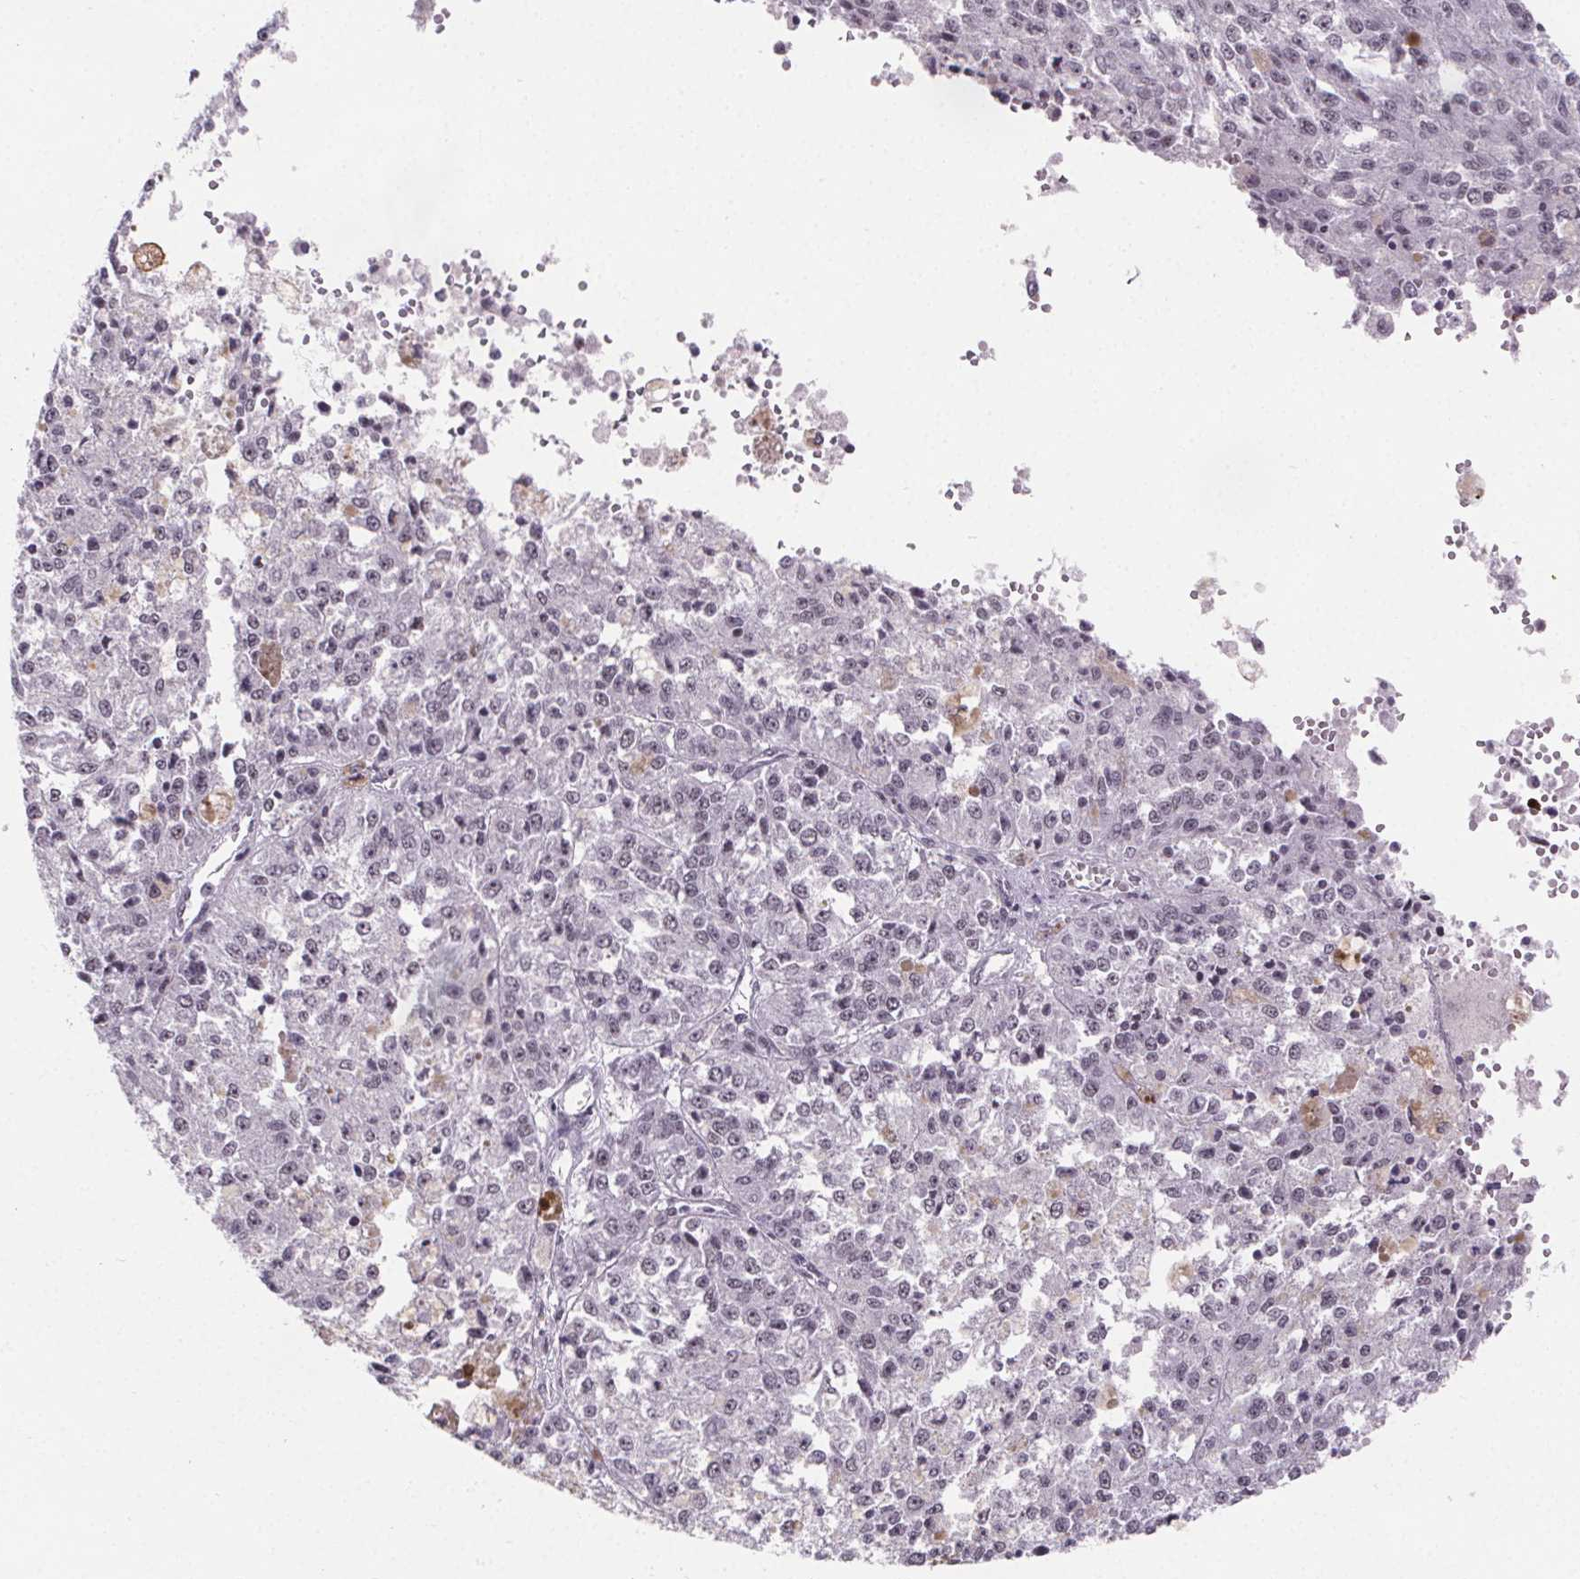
{"staining": {"intensity": "weak", "quantity": "<25%", "location": "nuclear"}, "tissue": "melanoma", "cell_type": "Tumor cells", "image_type": "cancer", "snomed": [{"axis": "morphology", "description": "Malignant melanoma, Metastatic site"}, {"axis": "topography", "description": "Lymph node"}], "caption": "This is a photomicrograph of IHC staining of malignant melanoma (metastatic site), which shows no expression in tumor cells.", "gene": "ZNF572", "patient": {"sex": "female", "age": 64}}